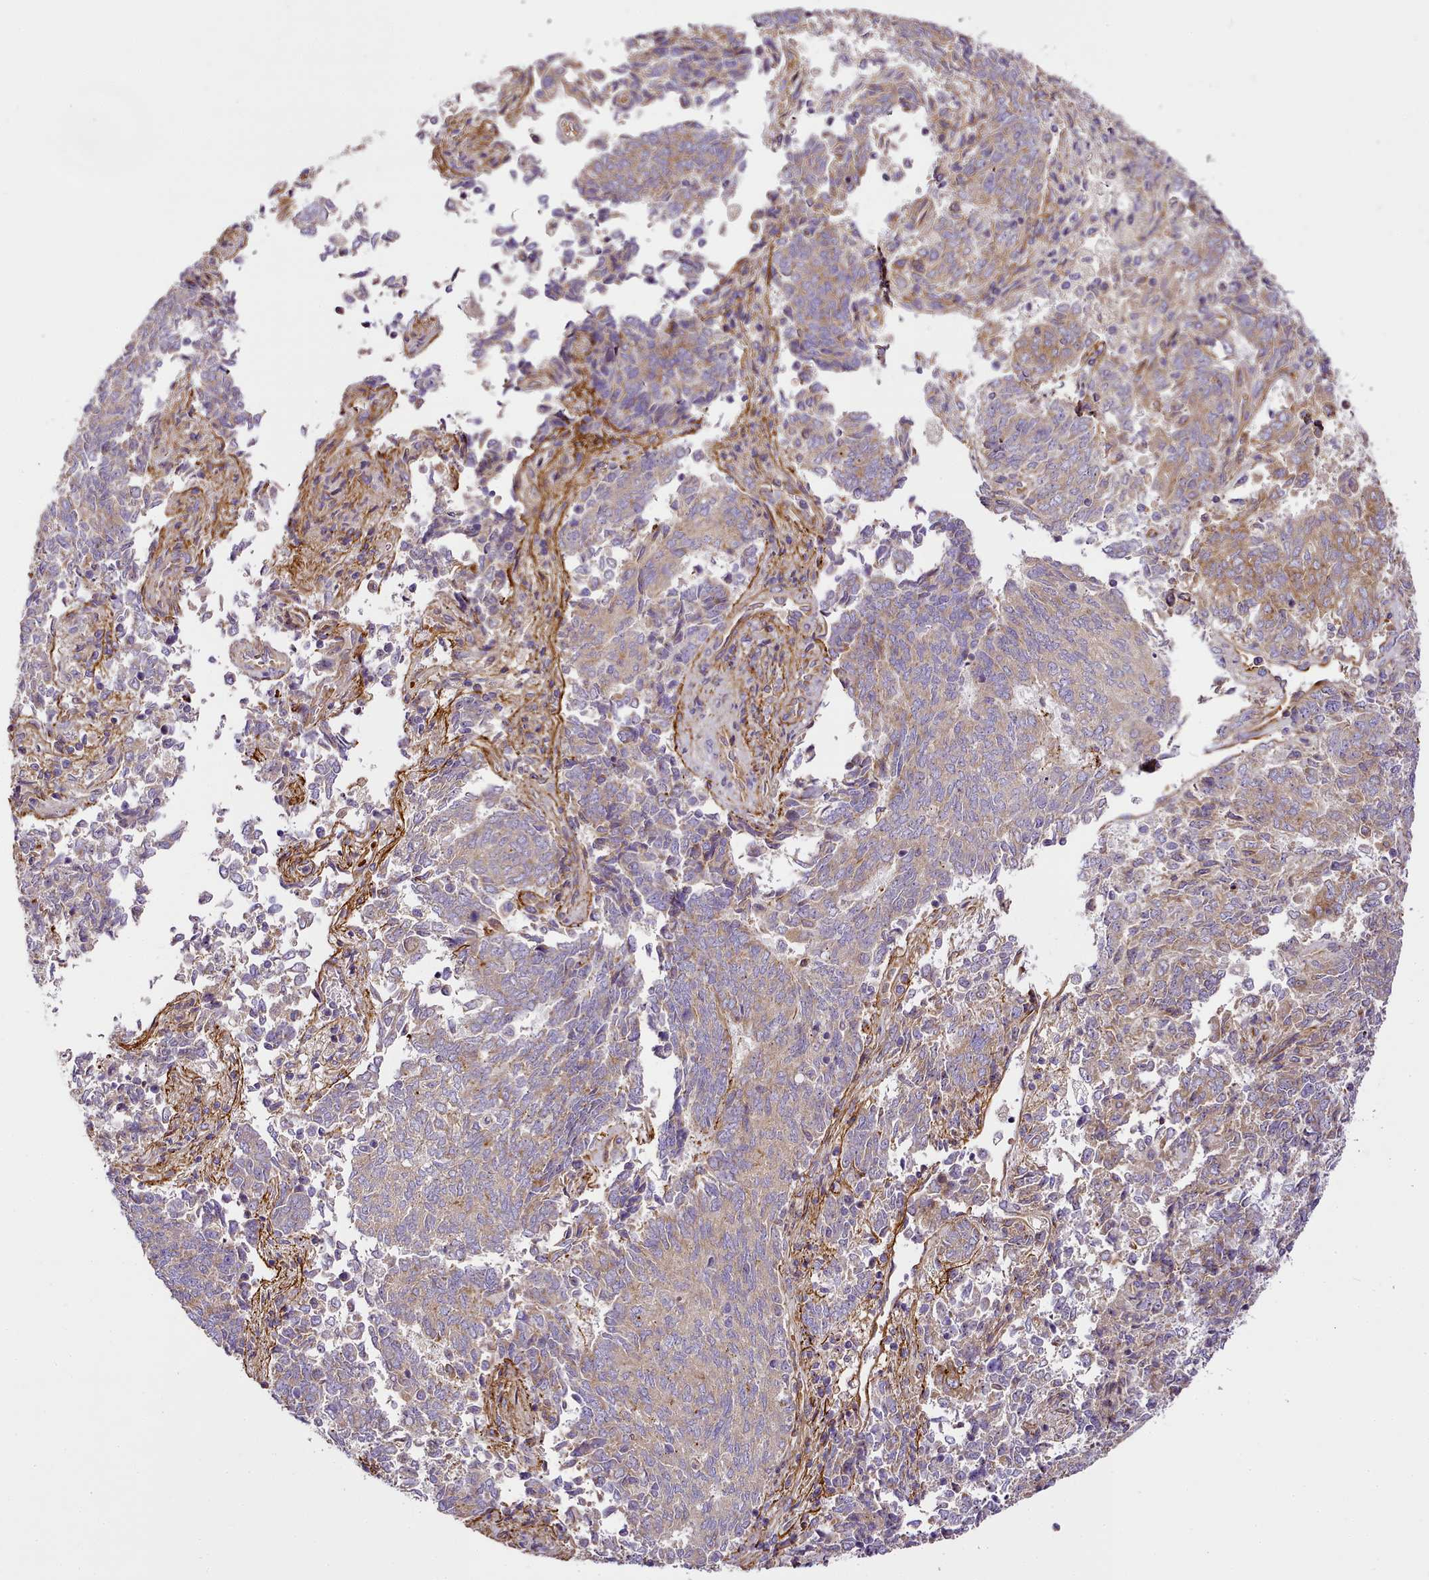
{"staining": {"intensity": "weak", "quantity": "25%-75%", "location": "cytoplasmic/membranous"}, "tissue": "endometrial cancer", "cell_type": "Tumor cells", "image_type": "cancer", "snomed": [{"axis": "morphology", "description": "Adenocarcinoma, NOS"}, {"axis": "topography", "description": "Endometrium"}], "caption": "Endometrial adenocarcinoma stained with IHC shows weak cytoplasmic/membranous positivity in approximately 25%-75% of tumor cells. Using DAB (brown) and hematoxylin (blue) stains, captured at high magnification using brightfield microscopy.", "gene": "NBPF1", "patient": {"sex": "female", "age": 80}}